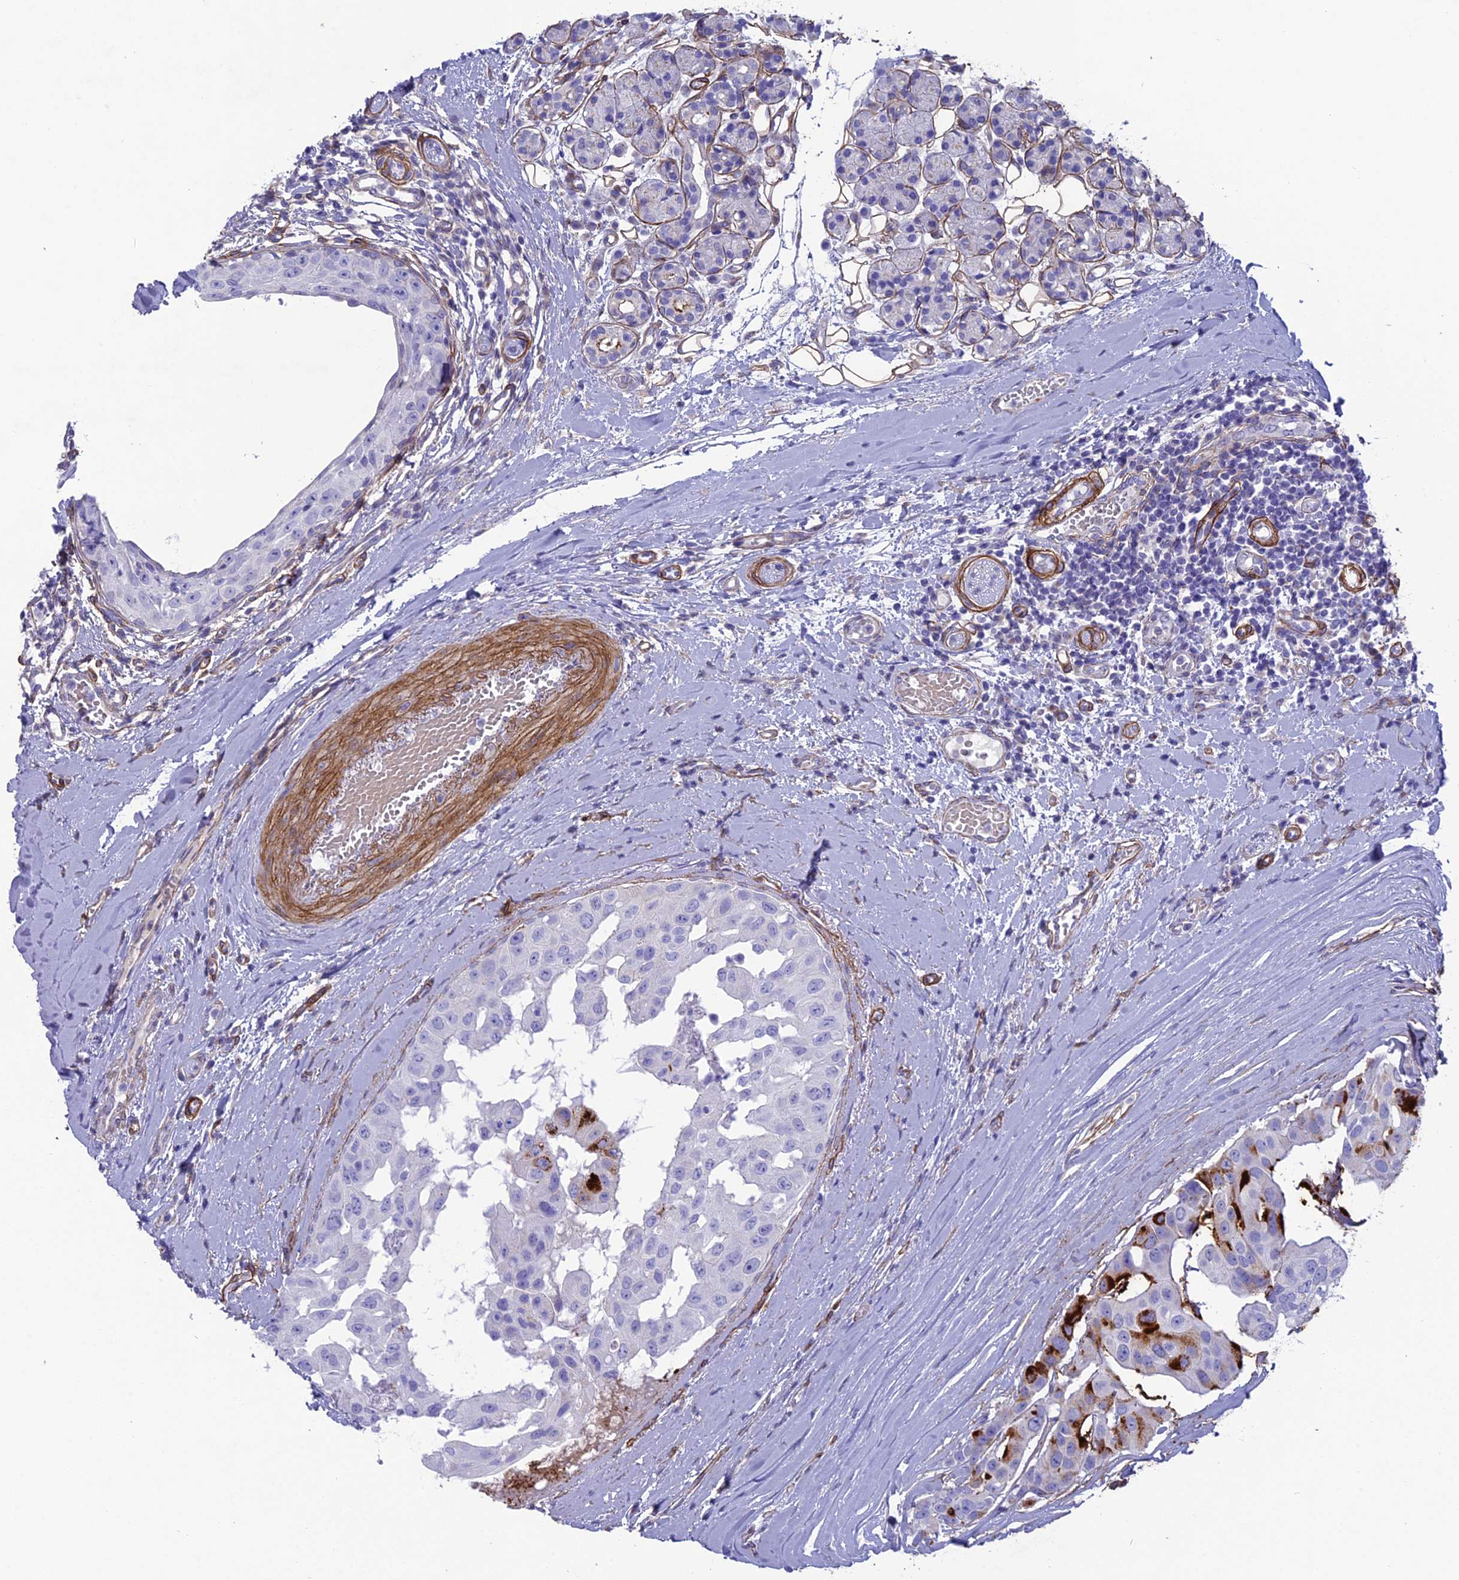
{"staining": {"intensity": "negative", "quantity": "none", "location": "none"}, "tissue": "head and neck cancer", "cell_type": "Tumor cells", "image_type": "cancer", "snomed": [{"axis": "morphology", "description": "Adenocarcinoma, NOS"}, {"axis": "morphology", "description": "Adenocarcinoma, metastatic, NOS"}, {"axis": "topography", "description": "Head-Neck"}], "caption": "The micrograph reveals no significant expression in tumor cells of head and neck cancer (adenocarcinoma). (Immunohistochemistry, brightfield microscopy, high magnification).", "gene": "TNS1", "patient": {"sex": "male", "age": 75}}